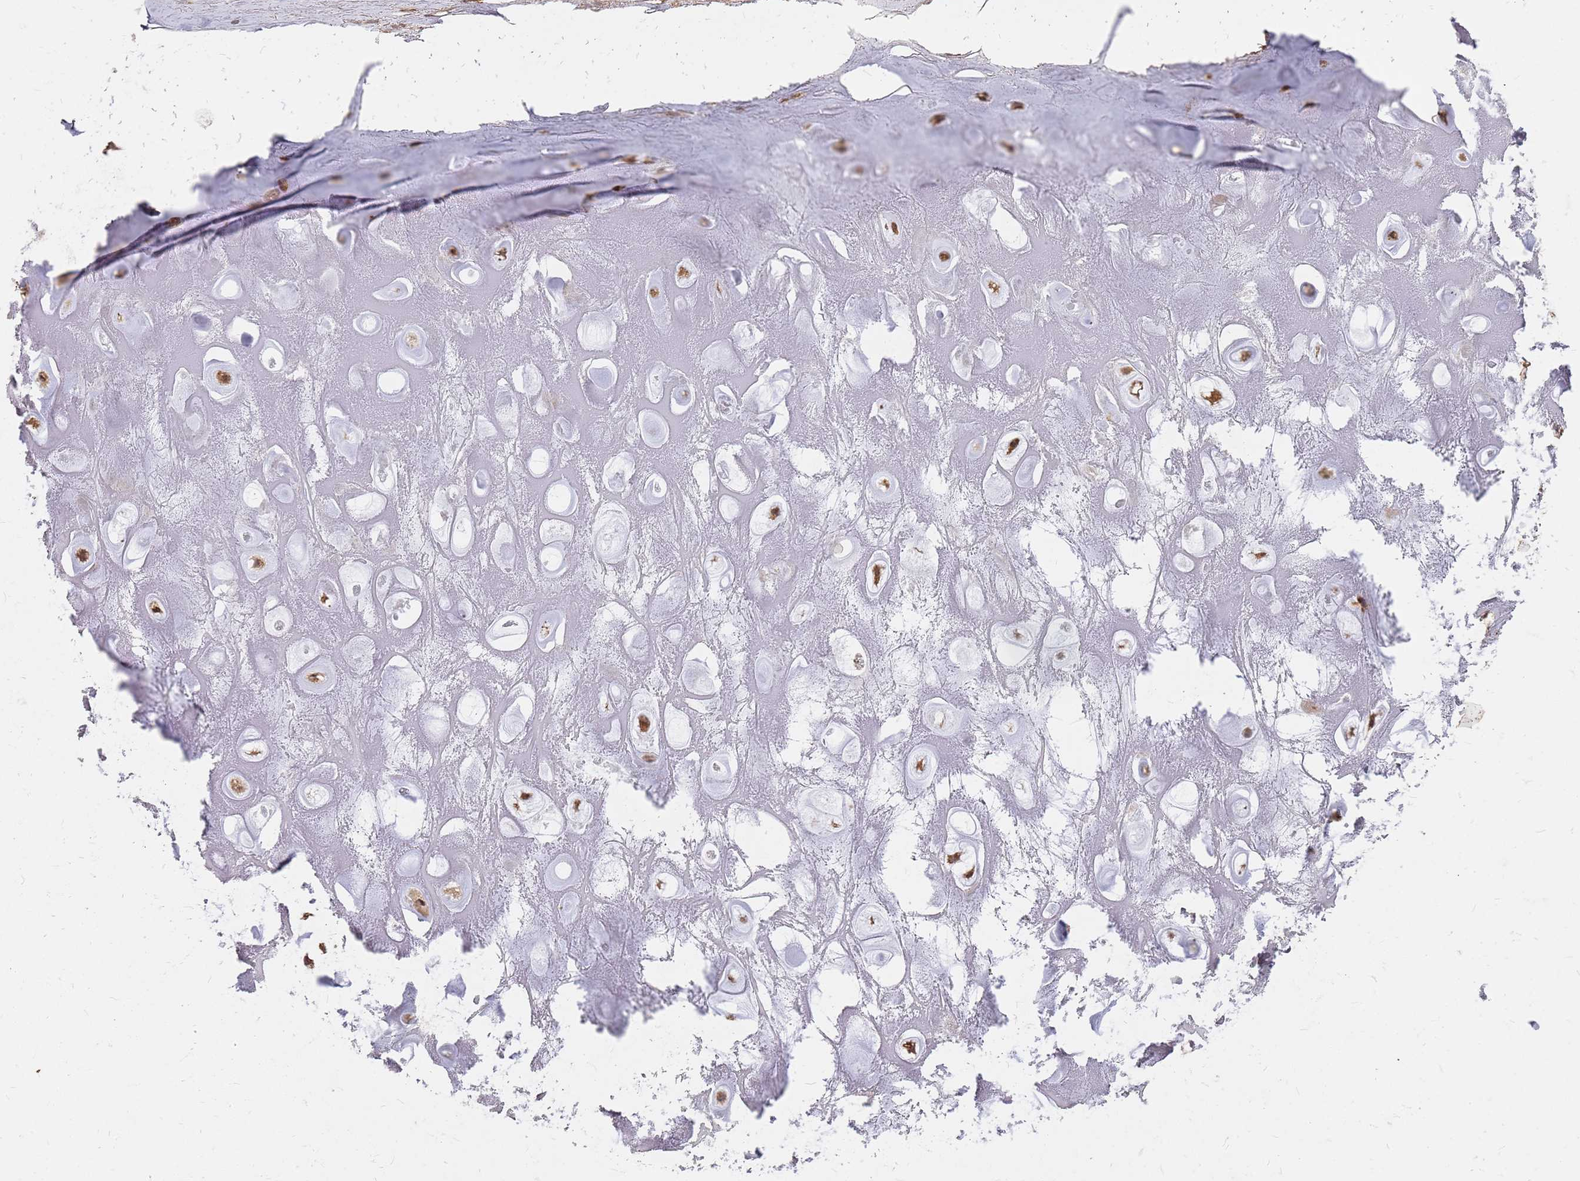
{"staining": {"intensity": "moderate", "quantity": ">75%", "location": "cytoplasmic/membranous,nuclear"}, "tissue": "adipose tissue", "cell_type": "Adipocytes", "image_type": "normal", "snomed": [{"axis": "morphology", "description": "Normal tissue, NOS"}, {"axis": "topography", "description": "Cartilage tissue"}], "caption": "A photomicrograph of human adipose tissue stained for a protein exhibits moderate cytoplasmic/membranous,nuclear brown staining in adipocytes. Immunohistochemistry stains the protein of interest in brown and the nuclei are stained blue.", "gene": "TRABD", "patient": {"sex": "male", "age": 81}}